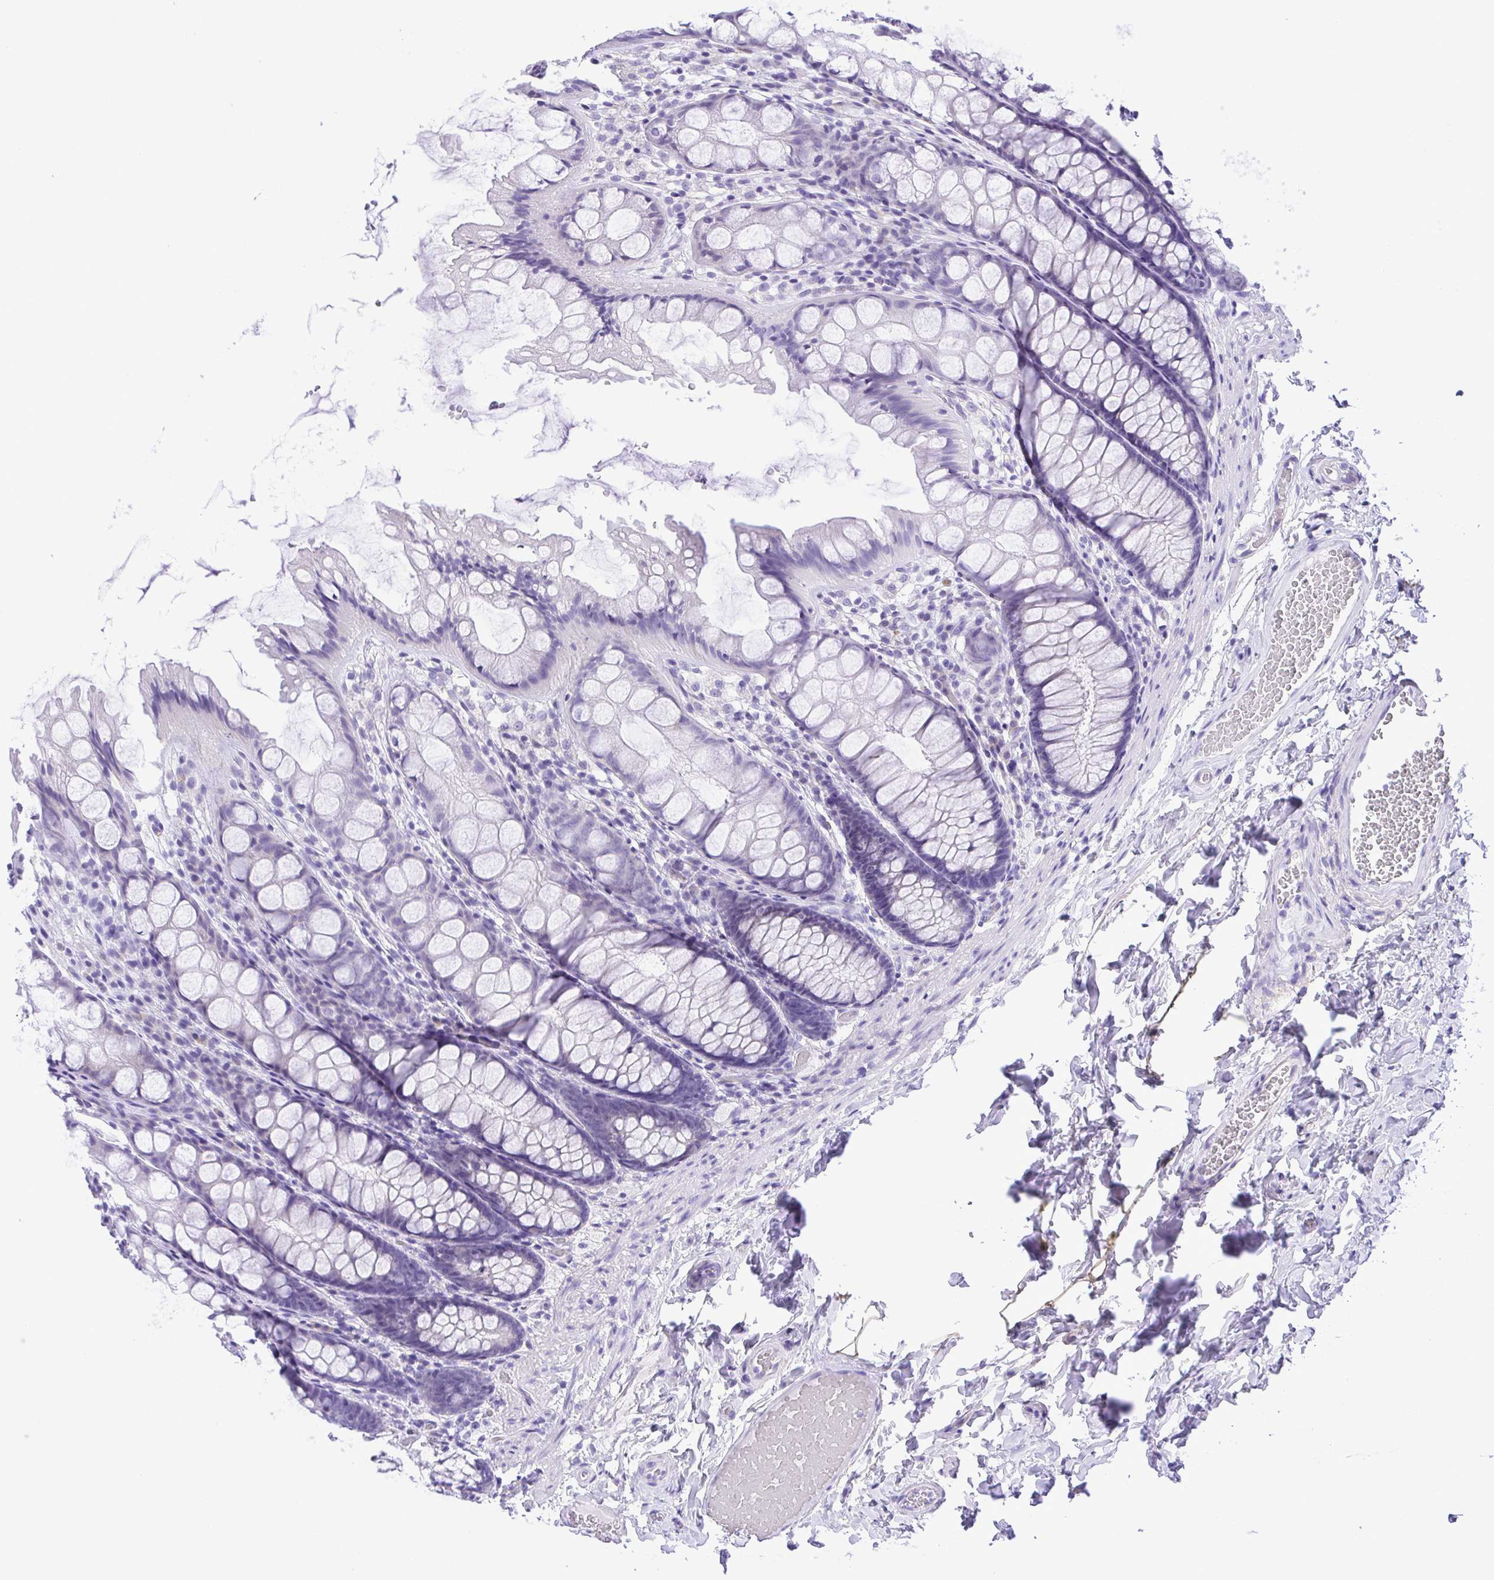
{"staining": {"intensity": "negative", "quantity": "none", "location": "none"}, "tissue": "colon", "cell_type": "Endothelial cells", "image_type": "normal", "snomed": [{"axis": "morphology", "description": "Normal tissue, NOS"}, {"axis": "topography", "description": "Colon"}], "caption": "Human colon stained for a protein using IHC exhibits no expression in endothelial cells.", "gene": "PAK3", "patient": {"sex": "male", "age": 47}}